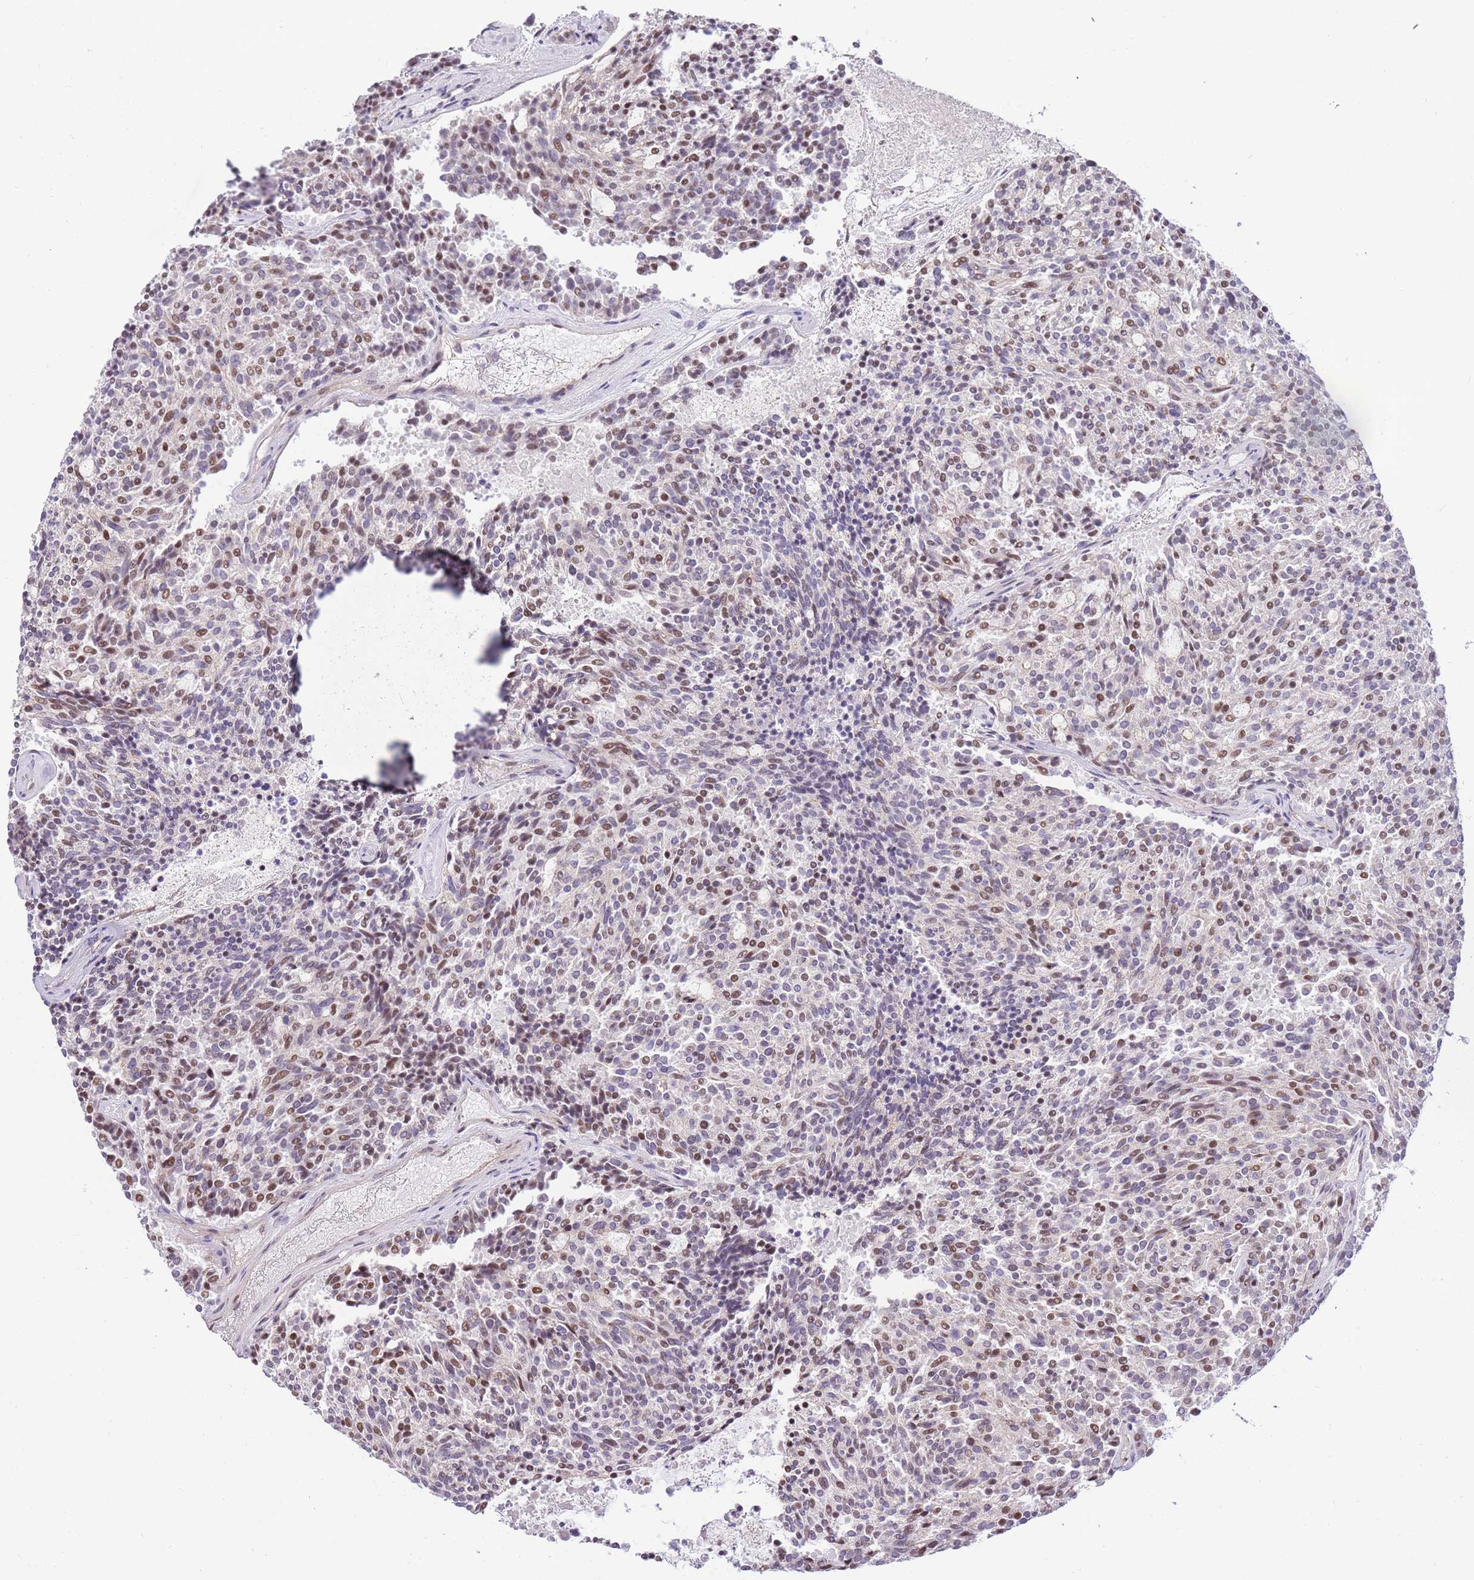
{"staining": {"intensity": "moderate", "quantity": "25%-75%", "location": "nuclear"}, "tissue": "carcinoid", "cell_type": "Tumor cells", "image_type": "cancer", "snomed": [{"axis": "morphology", "description": "Carcinoid, malignant, NOS"}, {"axis": "topography", "description": "Pancreas"}], "caption": "Human malignant carcinoid stained with a brown dye shows moderate nuclear positive staining in about 25%-75% of tumor cells.", "gene": "CLBA1", "patient": {"sex": "female", "age": 54}}